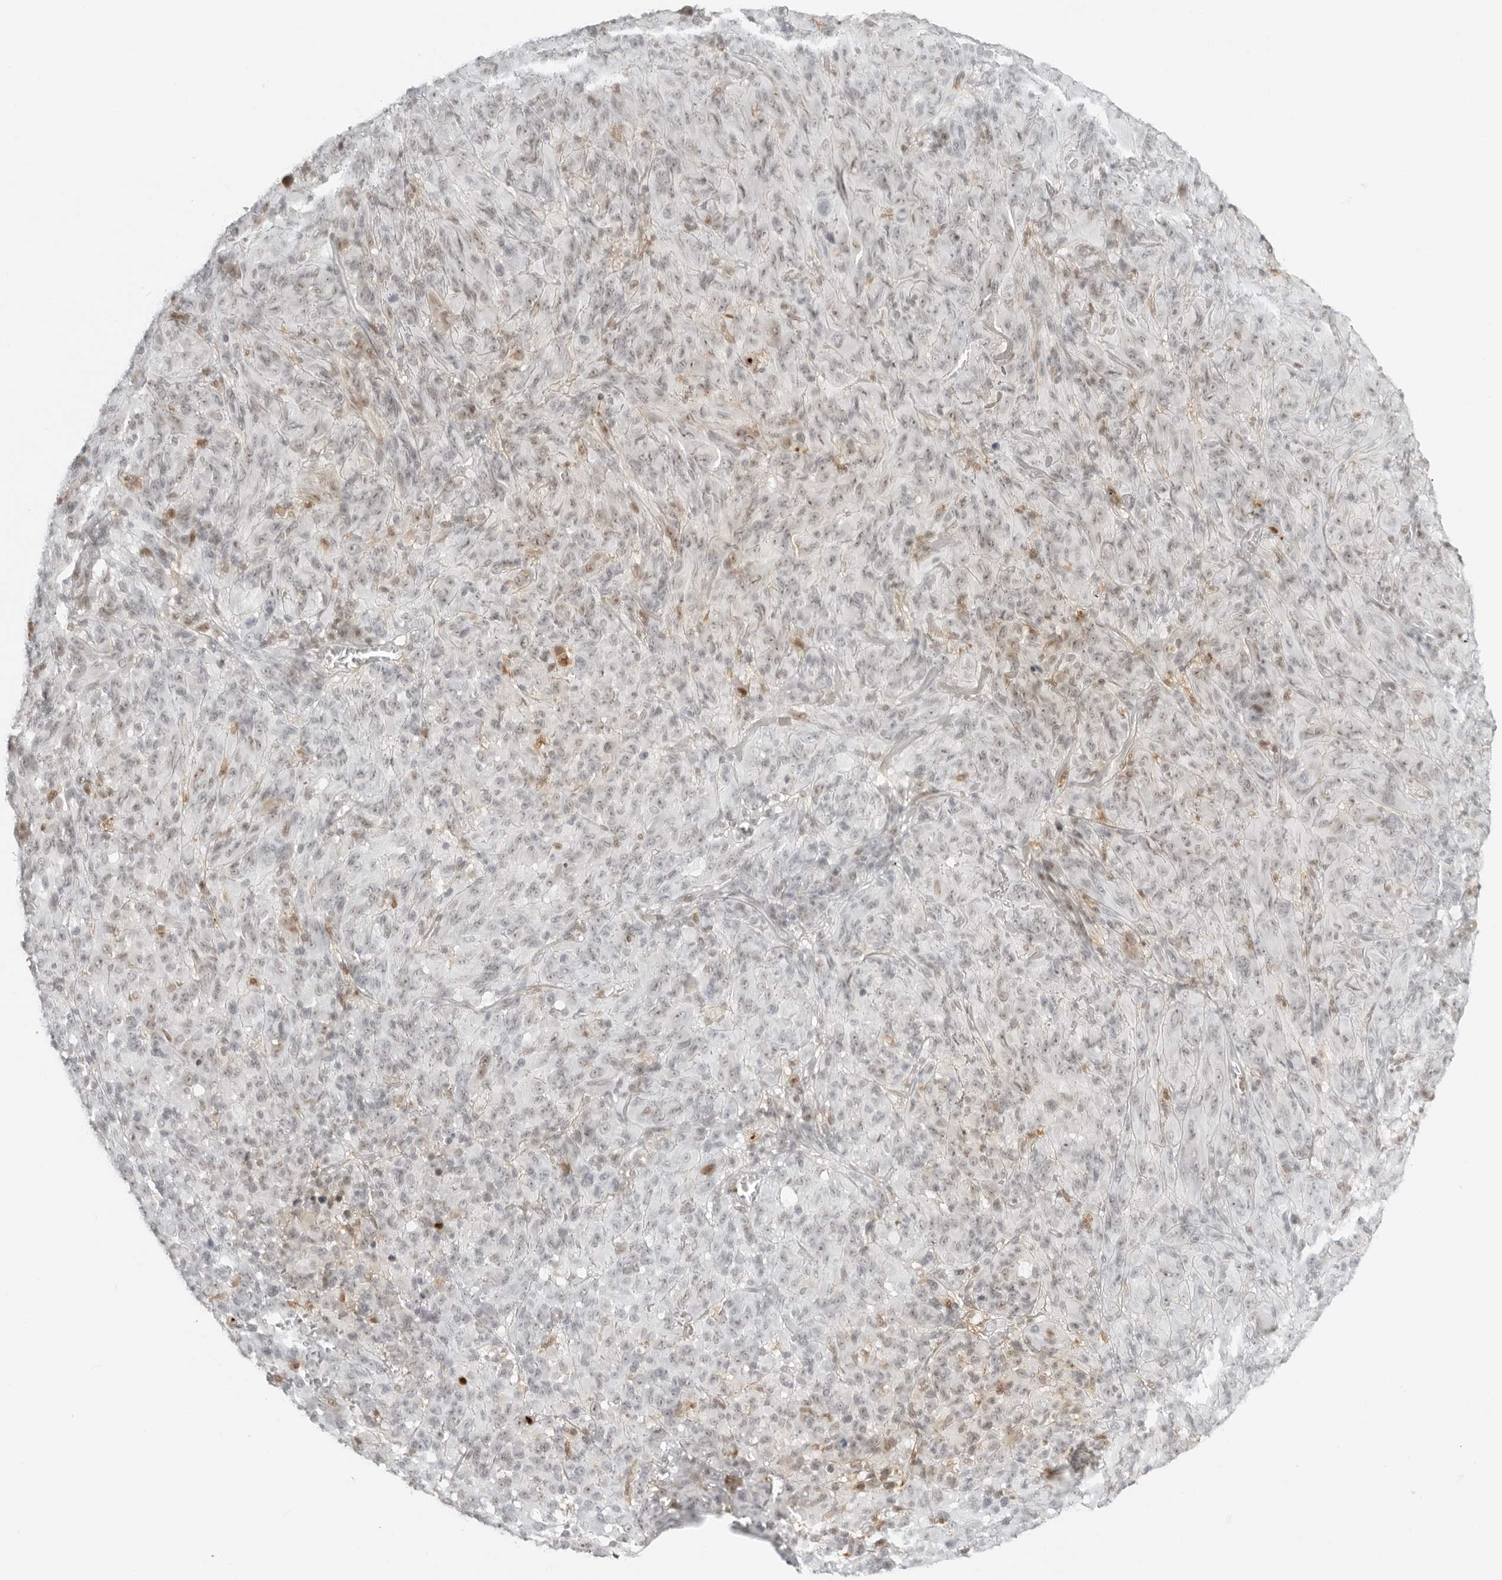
{"staining": {"intensity": "negative", "quantity": "none", "location": "none"}, "tissue": "melanoma", "cell_type": "Tumor cells", "image_type": "cancer", "snomed": [{"axis": "morphology", "description": "Malignant melanoma, NOS"}, {"axis": "topography", "description": "Skin of head"}], "caption": "Tumor cells are negative for brown protein staining in melanoma. (Stains: DAB (3,3'-diaminobenzidine) immunohistochemistry with hematoxylin counter stain, Microscopy: brightfield microscopy at high magnification).", "gene": "RNF146", "patient": {"sex": "male", "age": 96}}